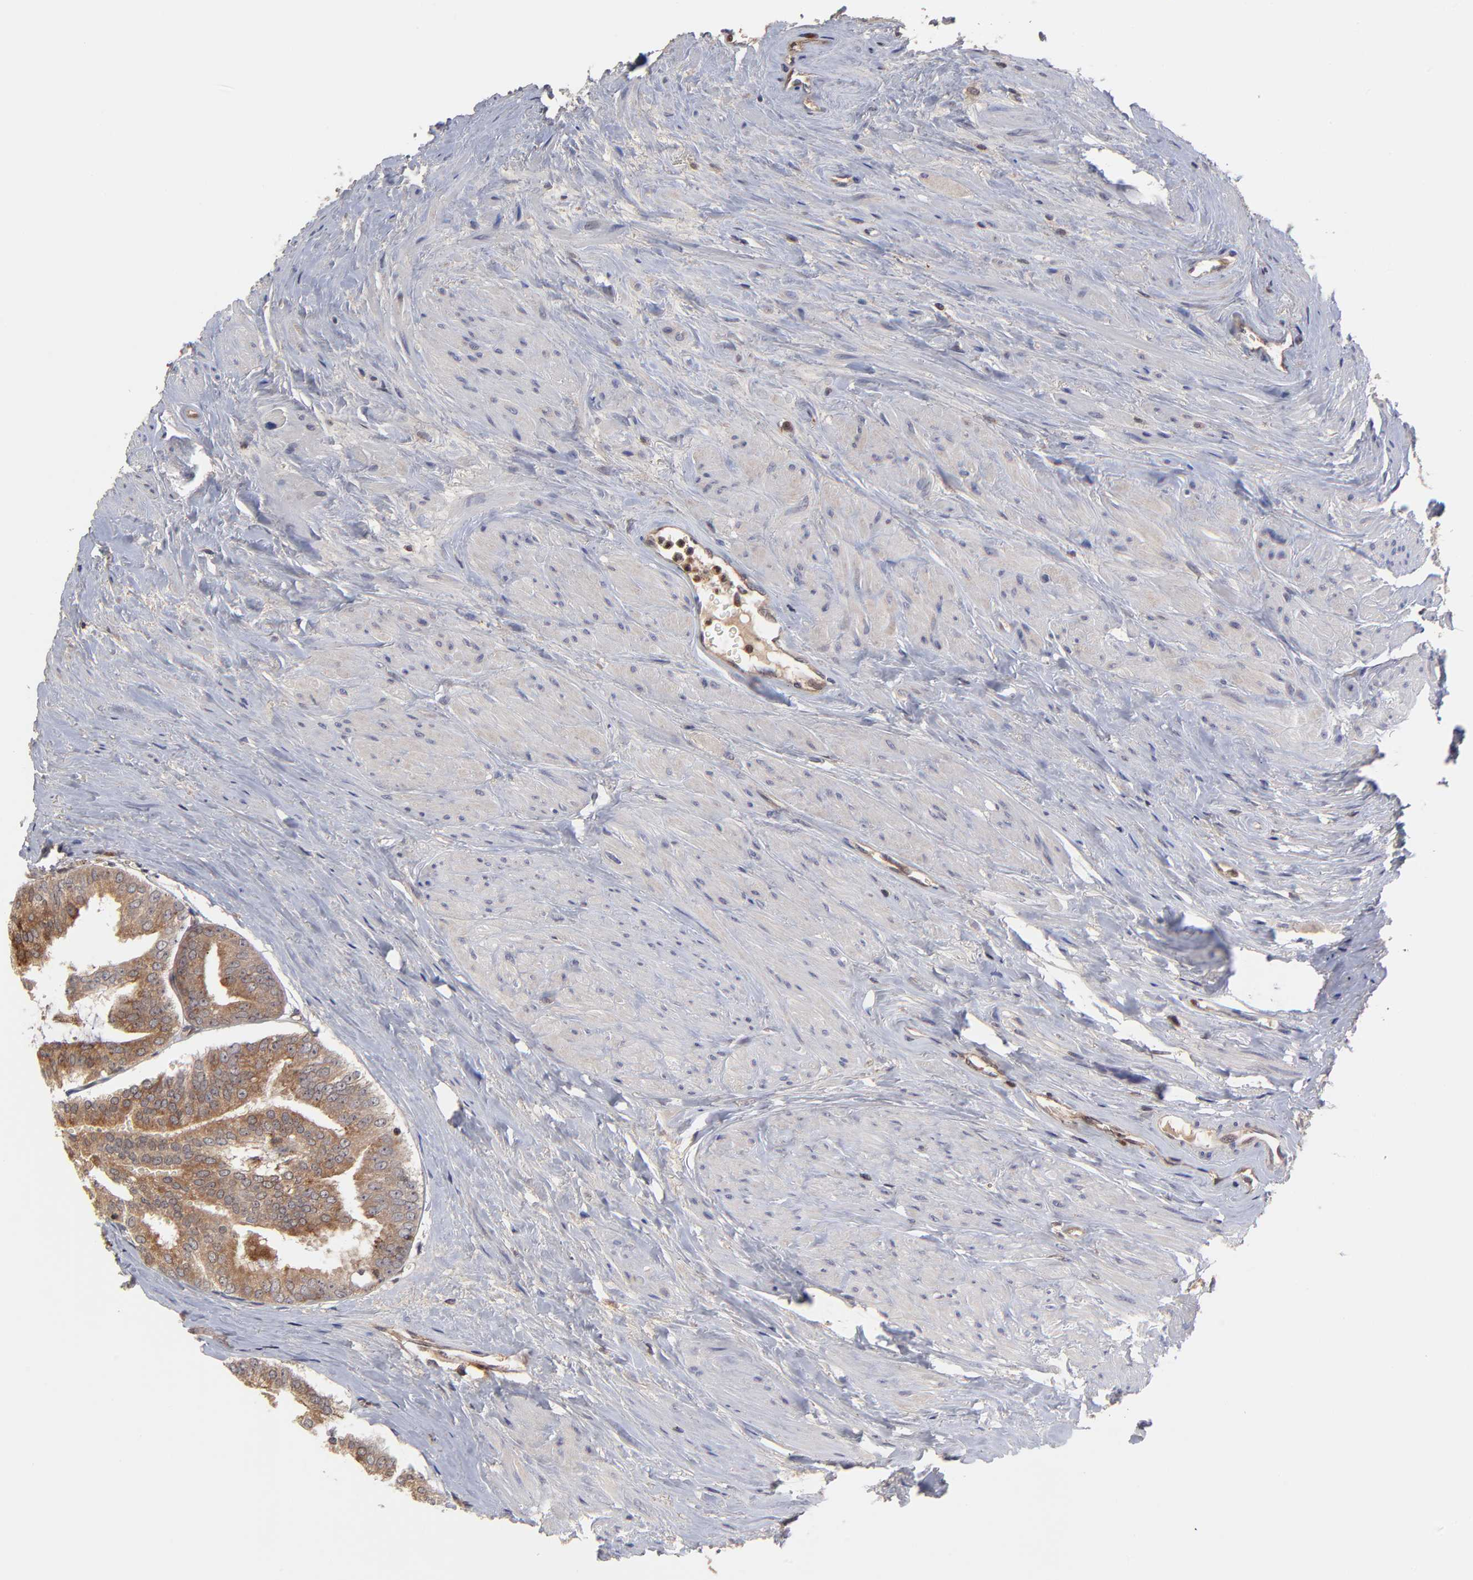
{"staining": {"intensity": "moderate", "quantity": ">75%", "location": "cytoplasmic/membranous"}, "tissue": "prostate cancer", "cell_type": "Tumor cells", "image_type": "cancer", "snomed": [{"axis": "morphology", "description": "Adenocarcinoma, Medium grade"}, {"axis": "topography", "description": "Prostate"}], "caption": "The photomicrograph shows a brown stain indicating the presence of a protein in the cytoplasmic/membranous of tumor cells in adenocarcinoma (medium-grade) (prostate). (brown staining indicates protein expression, while blue staining denotes nuclei).", "gene": "UBE2L6", "patient": {"sex": "male", "age": 79}}